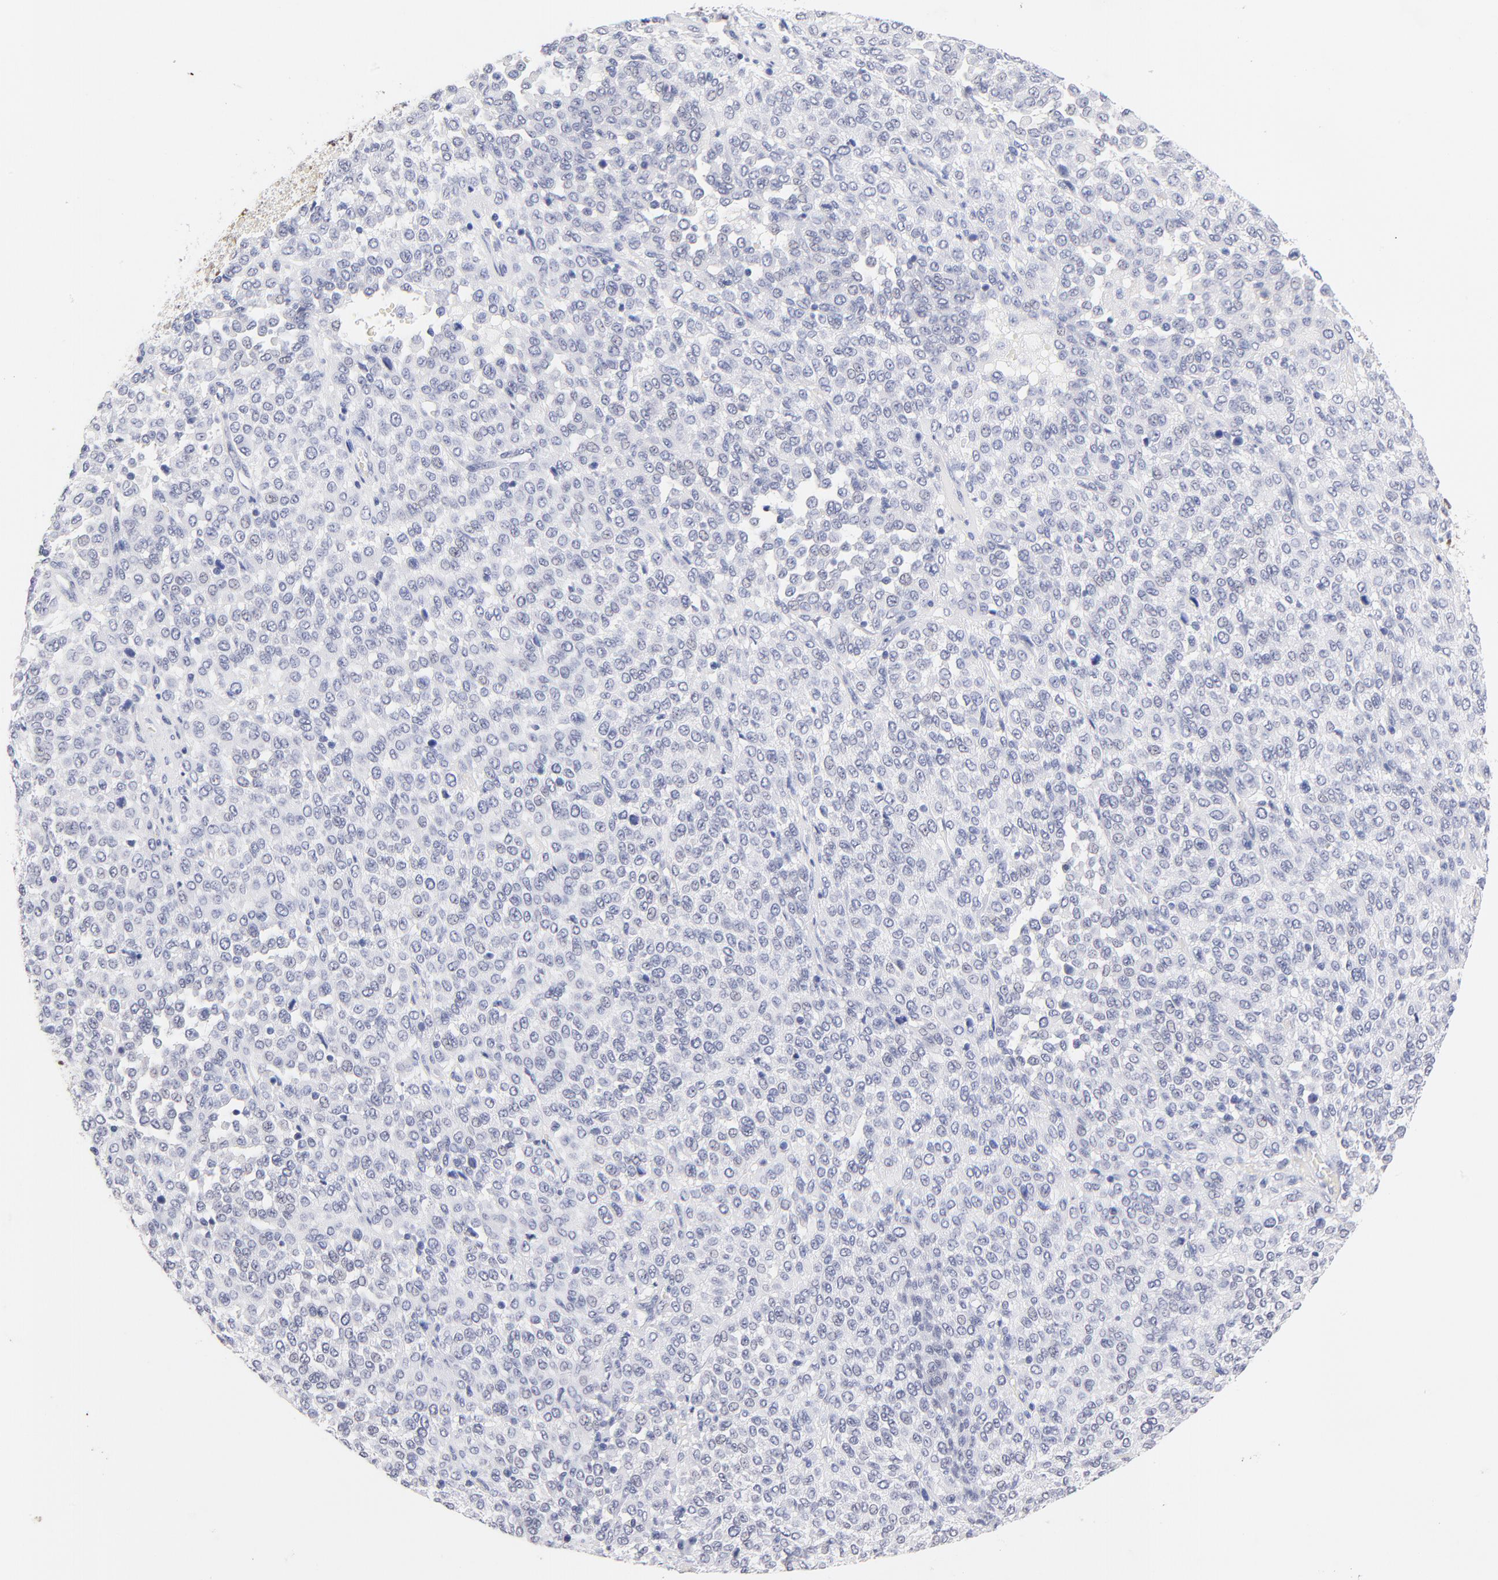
{"staining": {"intensity": "negative", "quantity": "none", "location": "none"}, "tissue": "melanoma", "cell_type": "Tumor cells", "image_type": "cancer", "snomed": [{"axis": "morphology", "description": "Malignant melanoma, Metastatic site"}, {"axis": "topography", "description": "Pancreas"}], "caption": "Melanoma stained for a protein using IHC exhibits no staining tumor cells.", "gene": "ZNF74", "patient": {"sex": "female", "age": 30}}